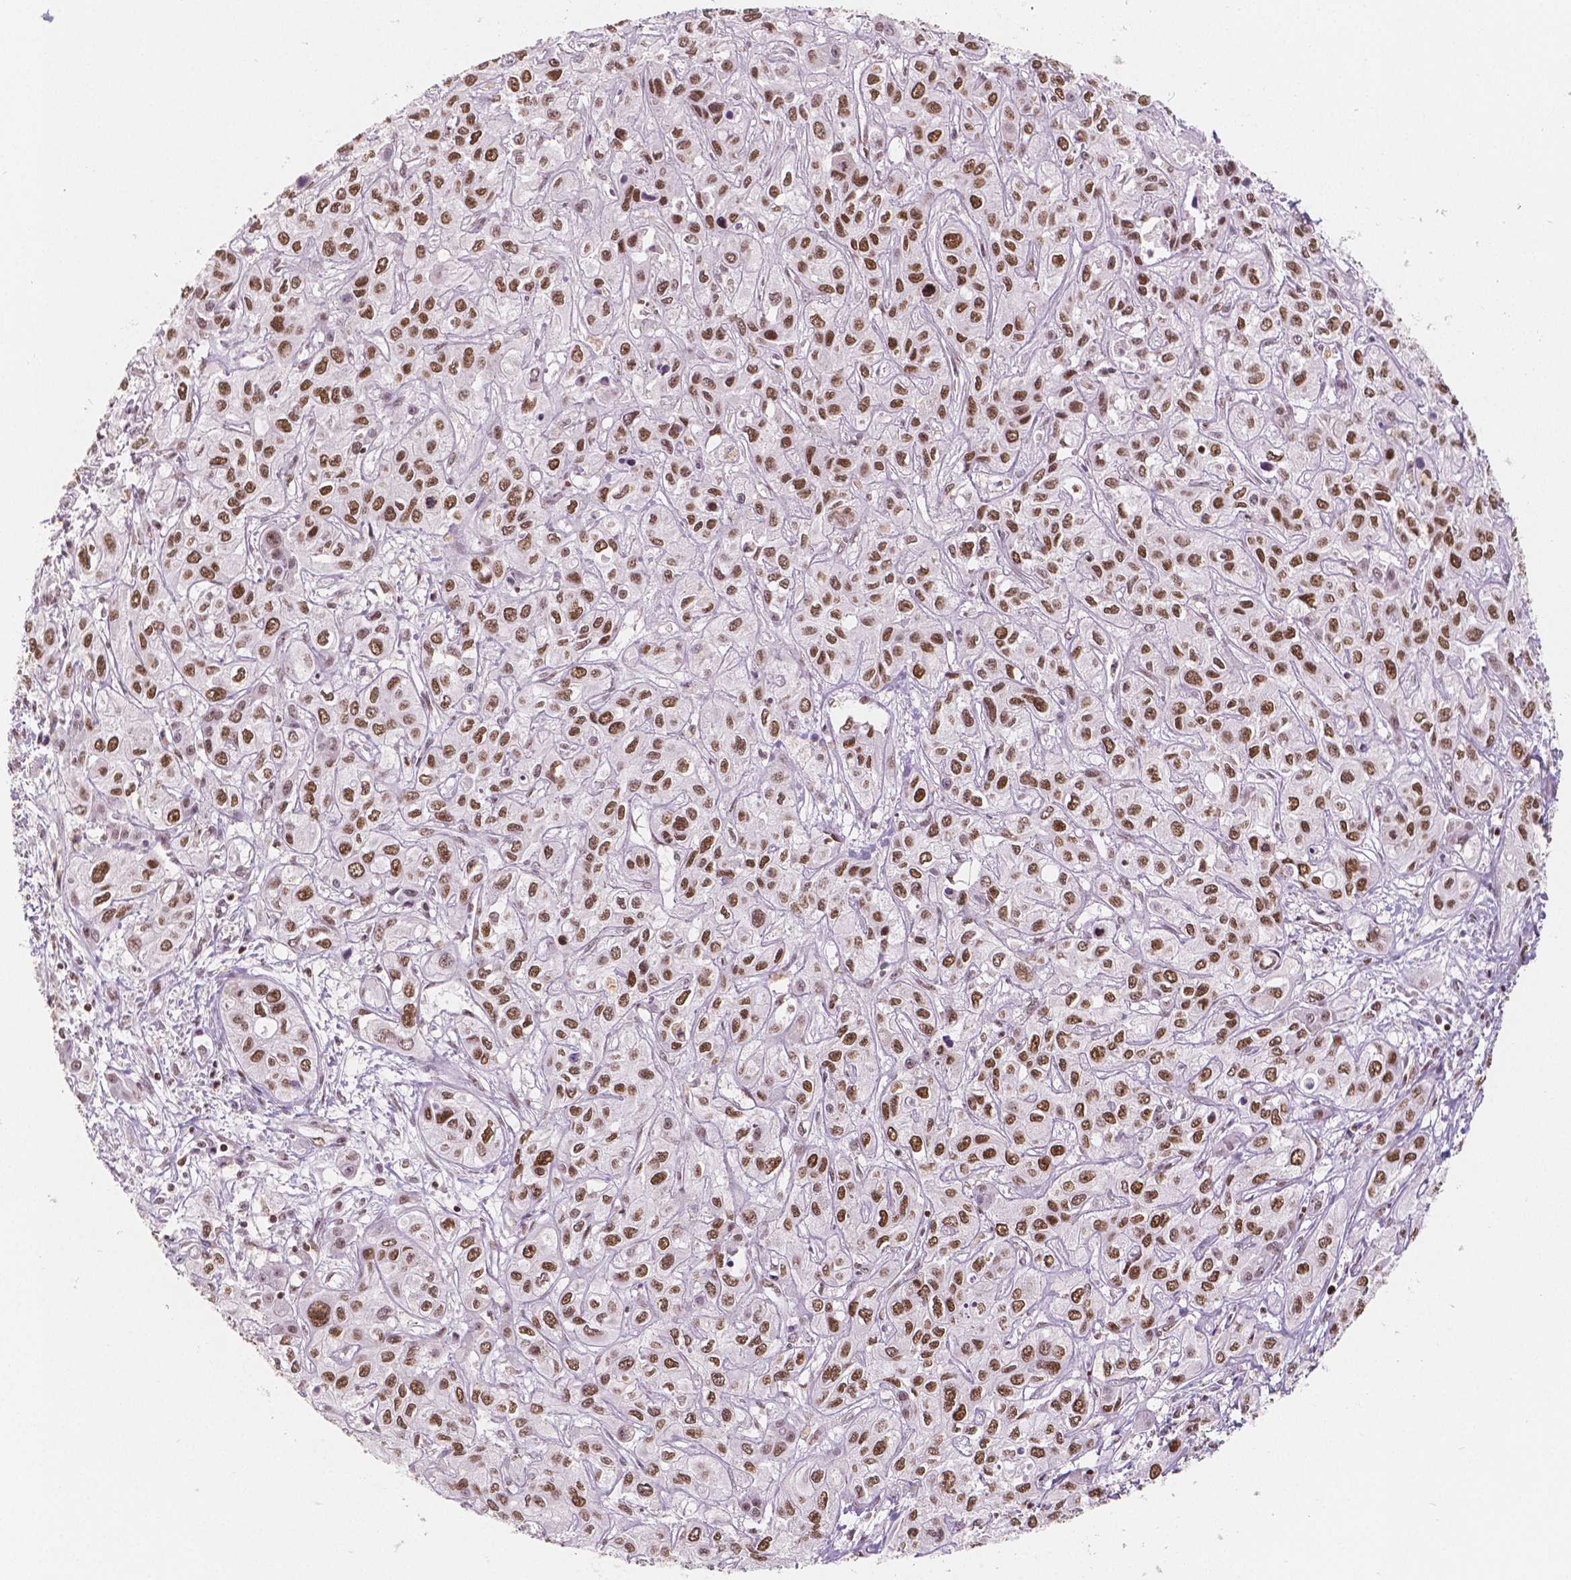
{"staining": {"intensity": "moderate", "quantity": ">75%", "location": "nuclear"}, "tissue": "liver cancer", "cell_type": "Tumor cells", "image_type": "cancer", "snomed": [{"axis": "morphology", "description": "Cholangiocarcinoma"}, {"axis": "topography", "description": "Liver"}], "caption": "A histopathology image of human cholangiocarcinoma (liver) stained for a protein exhibits moderate nuclear brown staining in tumor cells. Nuclei are stained in blue.", "gene": "HDAC1", "patient": {"sex": "female", "age": 66}}